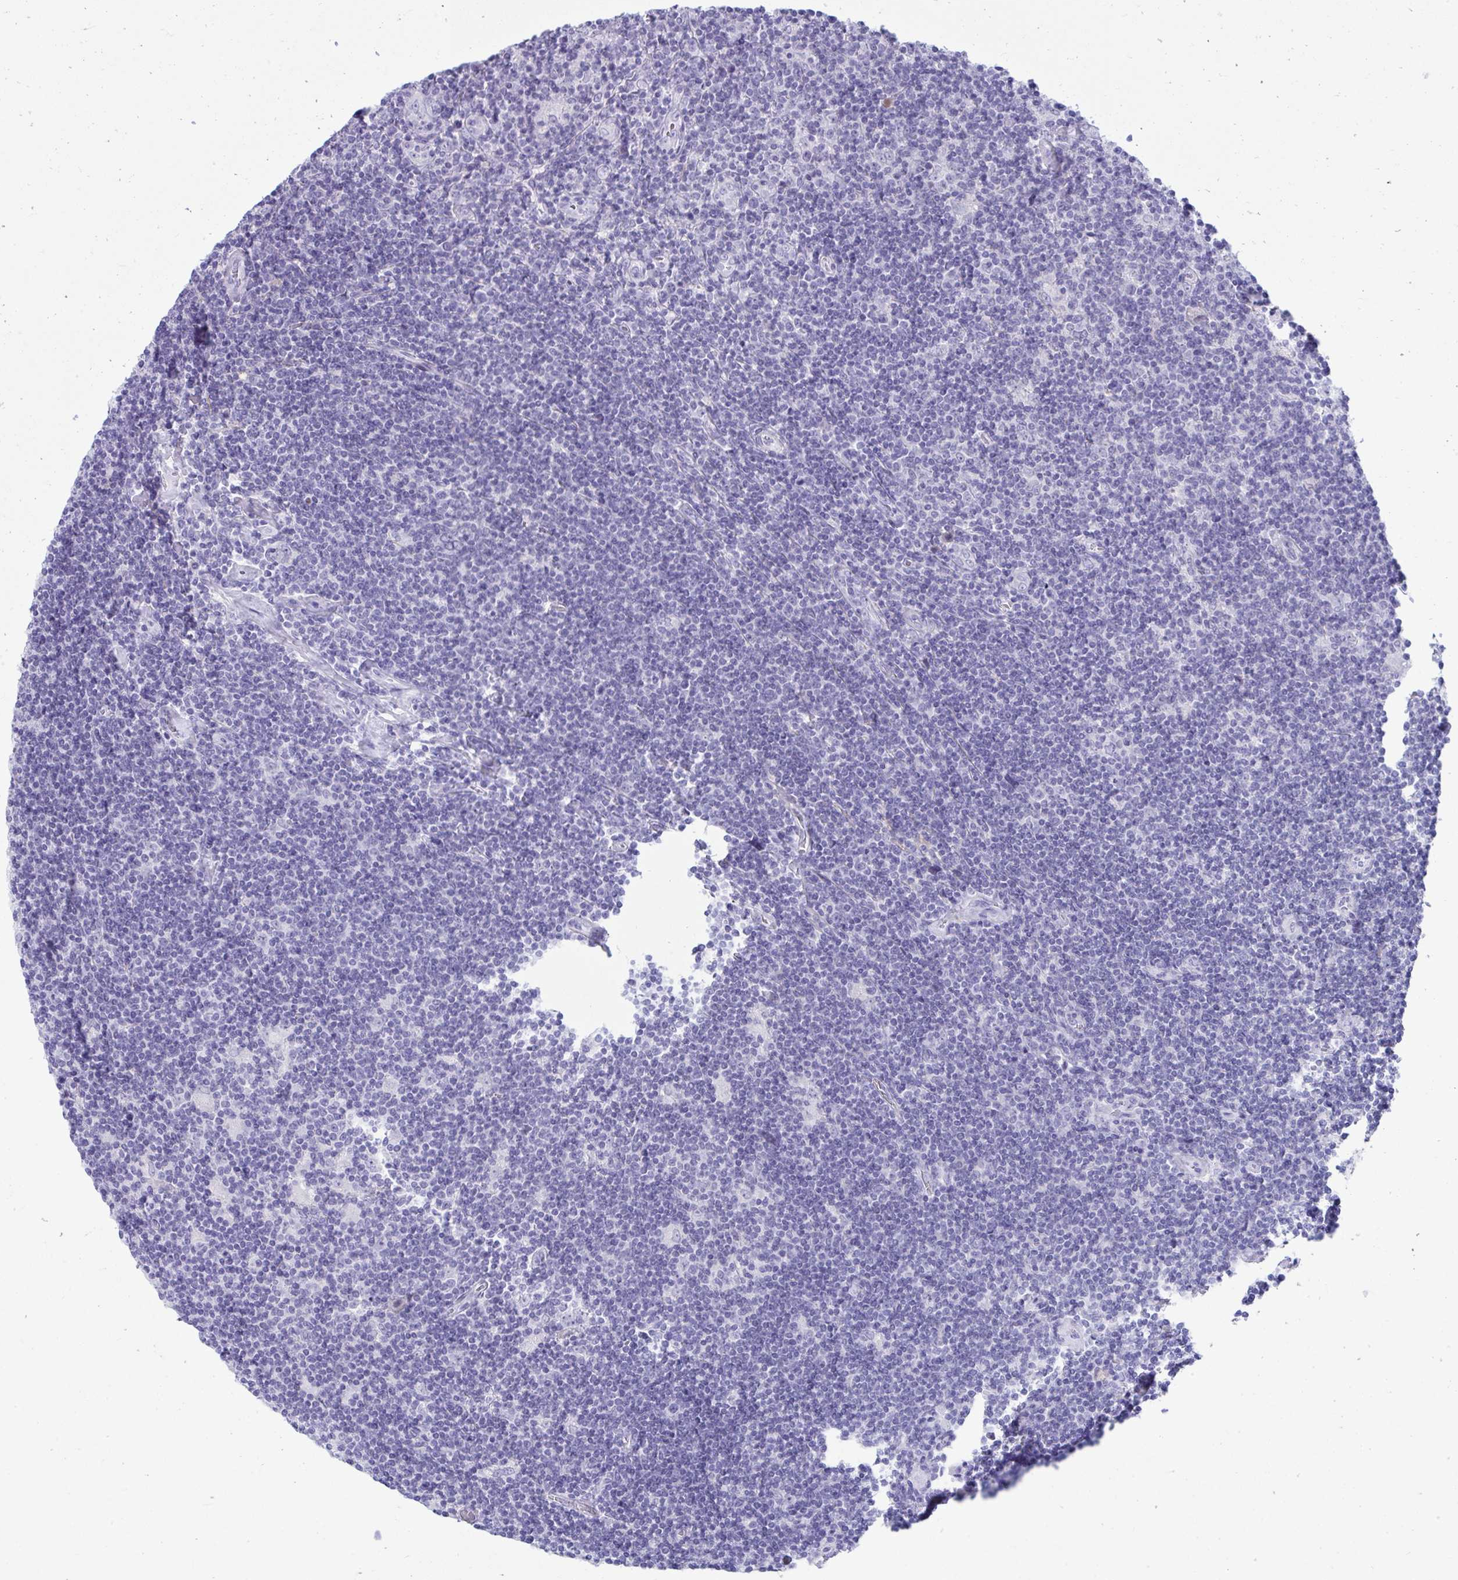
{"staining": {"intensity": "negative", "quantity": "none", "location": "none"}, "tissue": "lymphoma", "cell_type": "Tumor cells", "image_type": "cancer", "snomed": [{"axis": "morphology", "description": "Hodgkin's disease, NOS"}, {"axis": "topography", "description": "Lymph node"}], "caption": "There is no significant staining in tumor cells of lymphoma.", "gene": "PIGZ", "patient": {"sex": "male", "age": 40}}